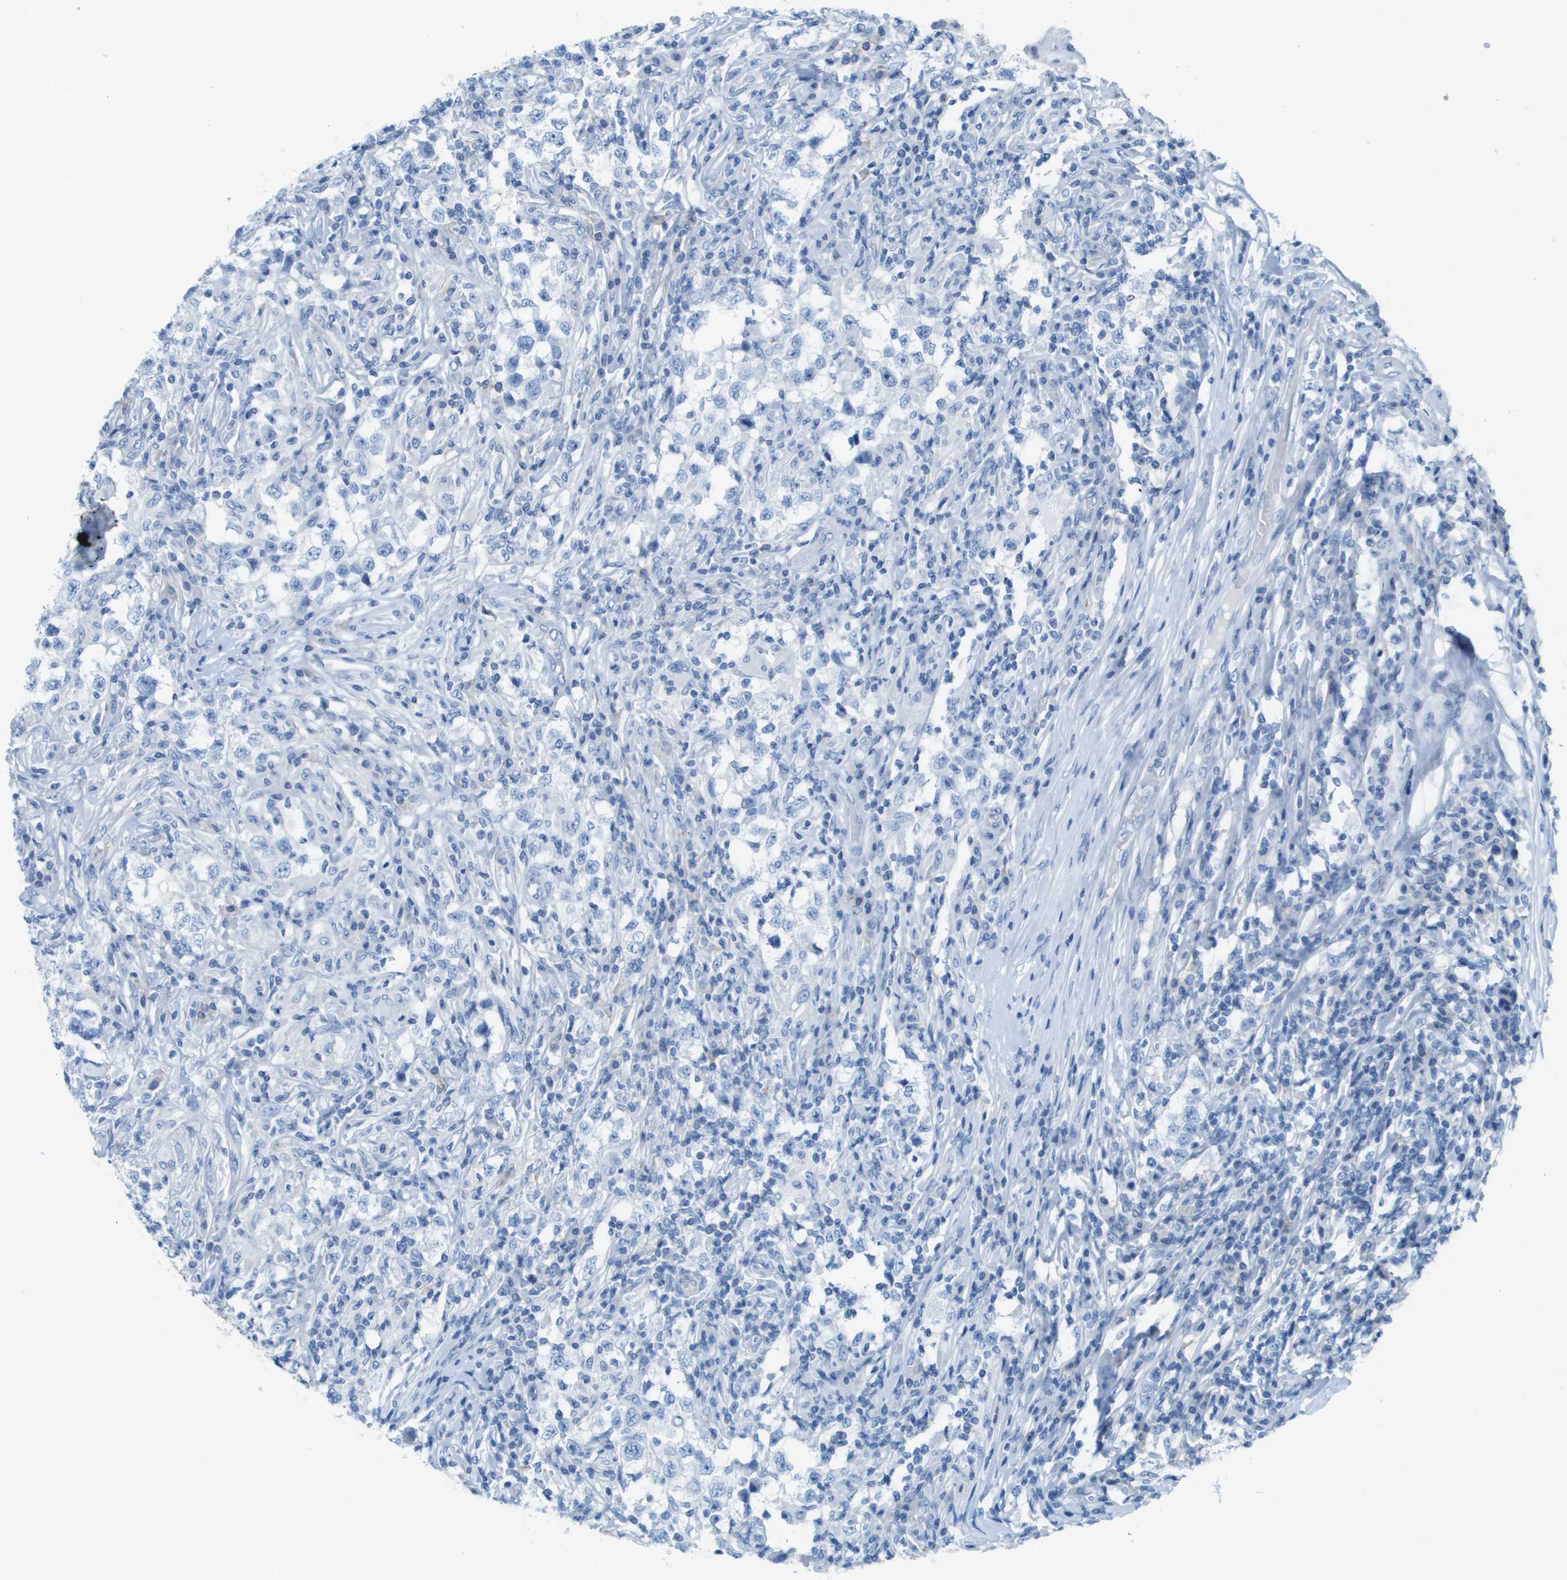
{"staining": {"intensity": "negative", "quantity": "none", "location": "none"}, "tissue": "testis cancer", "cell_type": "Tumor cells", "image_type": "cancer", "snomed": [{"axis": "morphology", "description": "Carcinoma, Embryonal, NOS"}, {"axis": "topography", "description": "Testis"}], "caption": "Testis embryonal carcinoma was stained to show a protein in brown. There is no significant positivity in tumor cells.", "gene": "CD46", "patient": {"sex": "male", "age": 21}}